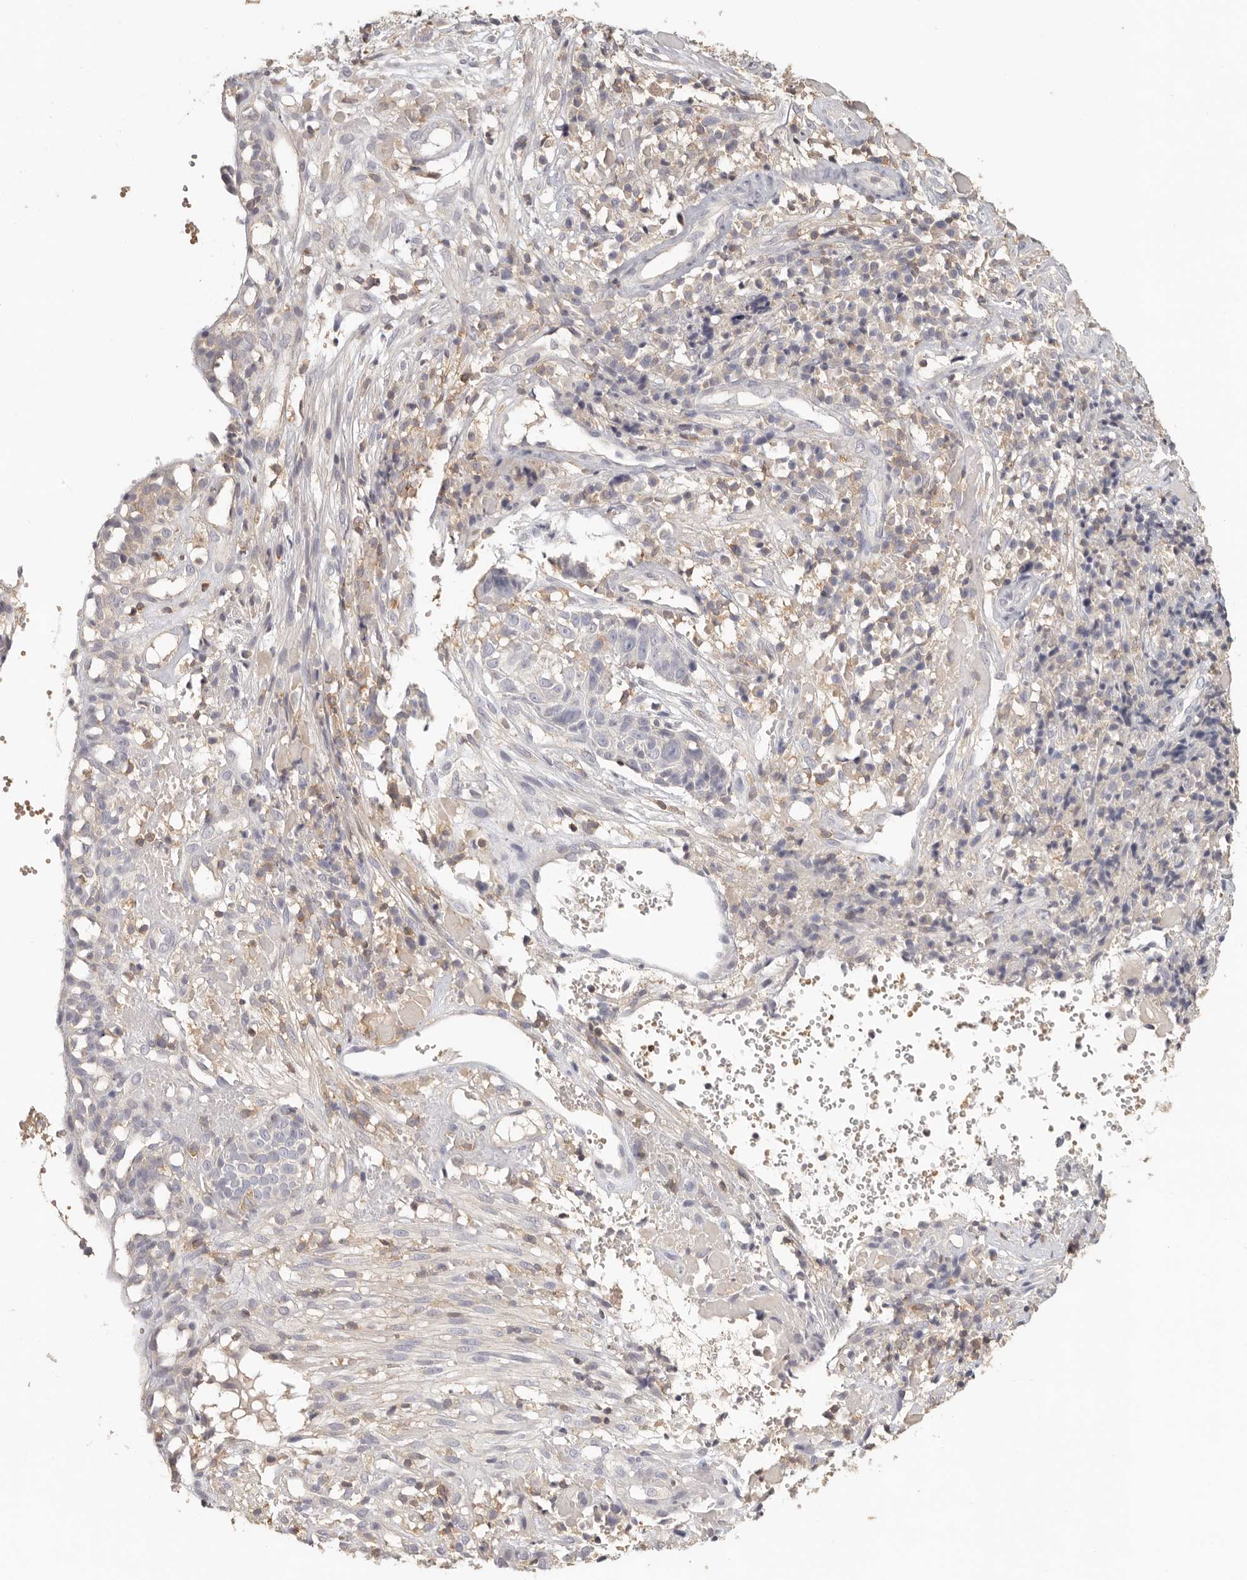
{"staining": {"intensity": "negative", "quantity": "none", "location": "none"}, "tissue": "cervical cancer", "cell_type": "Tumor cells", "image_type": "cancer", "snomed": [{"axis": "morphology", "description": "Squamous cell carcinoma, NOS"}, {"axis": "topography", "description": "Cervix"}], "caption": "Histopathology image shows no protein staining in tumor cells of cervical cancer tissue.", "gene": "CSK", "patient": {"sex": "female", "age": 74}}